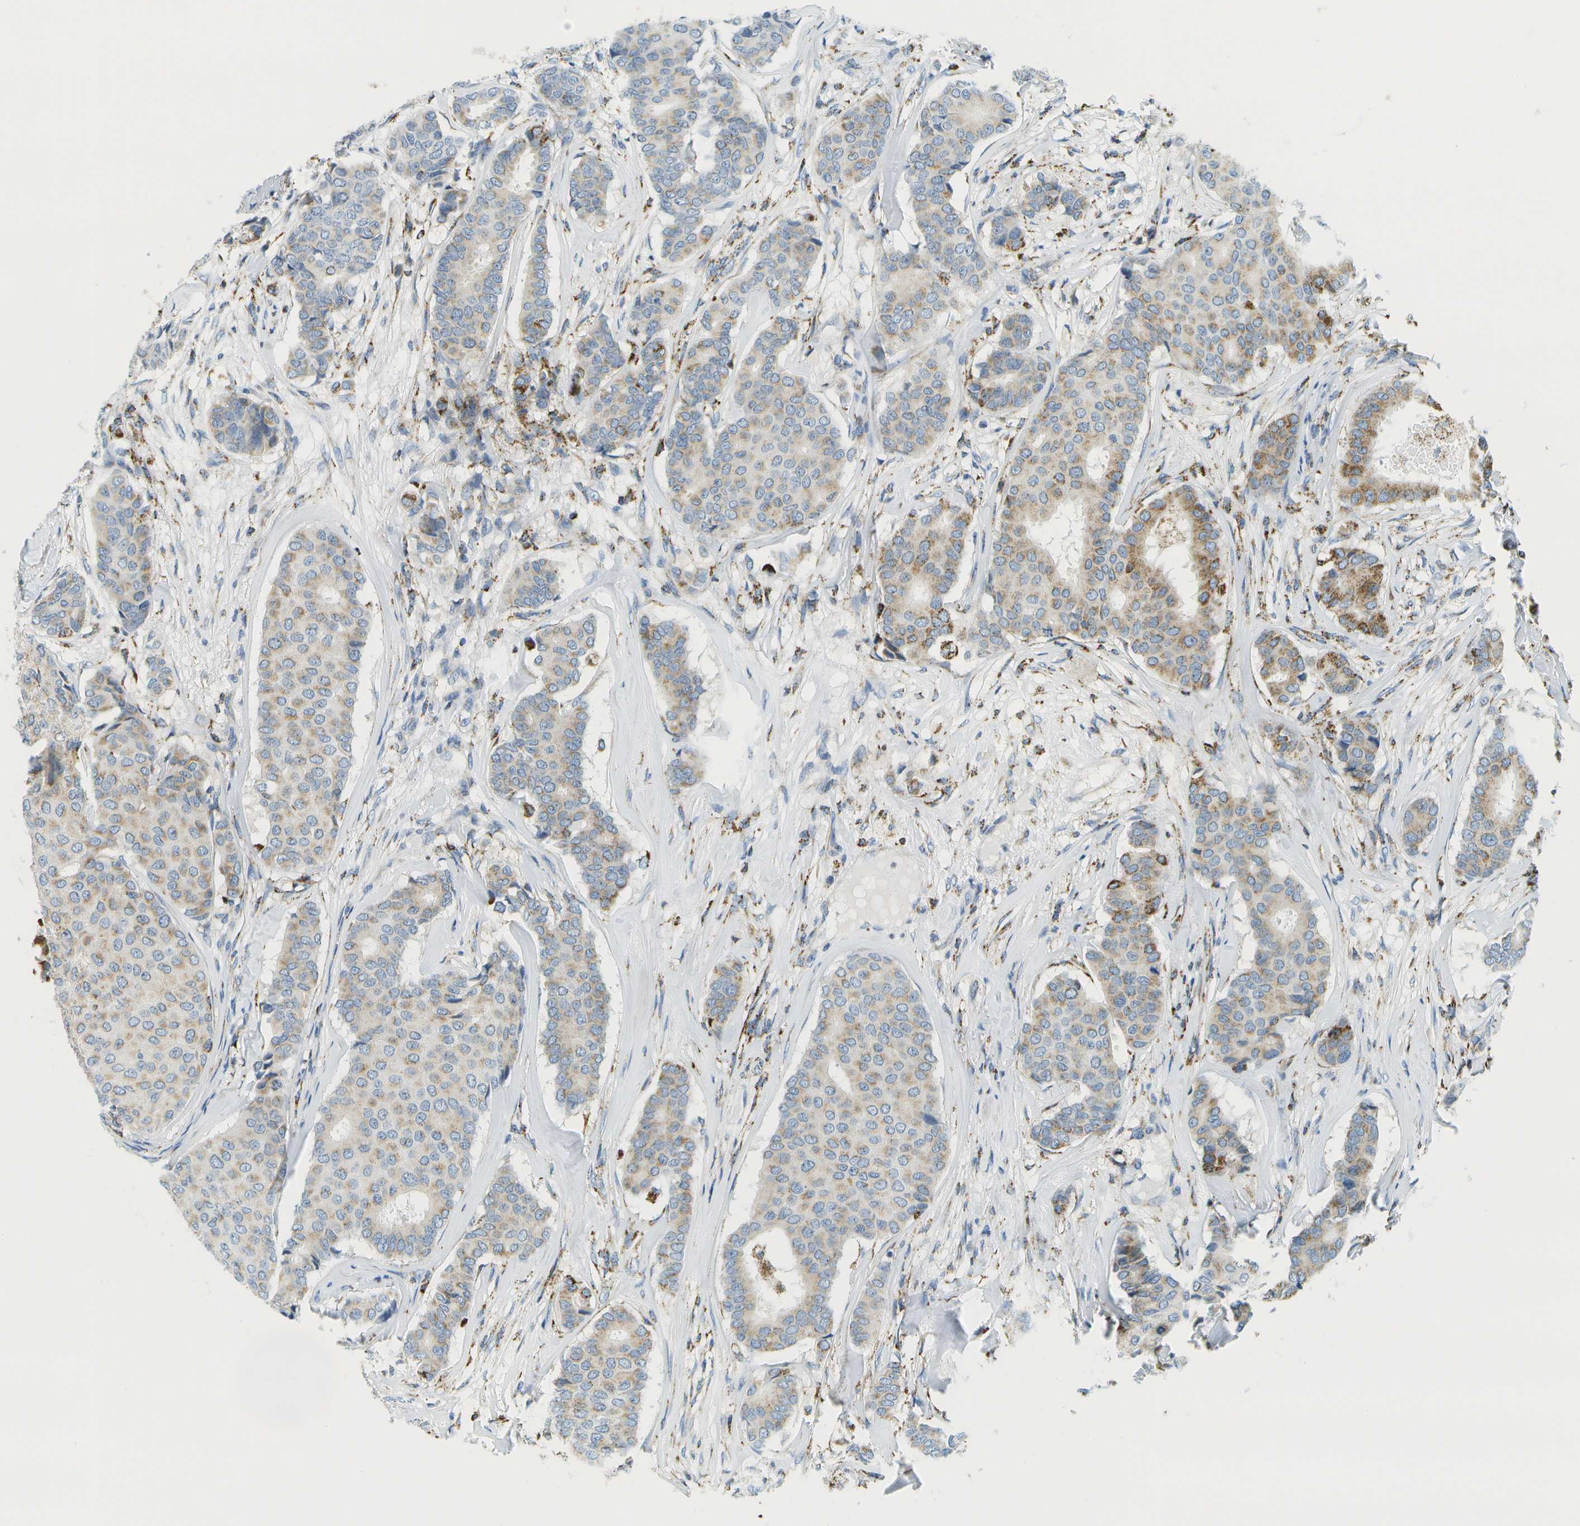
{"staining": {"intensity": "weak", "quantity": ">75%", "location": "cytoplasmic/membranous"}, "tissue": "breast cancer", "cell_type": "Tumor cells", "image_type": "cancer", "snomed": [{"axis": "morphology", "description": "Duct carcinoma"}, {"axis": "topography", "description": "Breast"}], "caption": "Protein staining reveals weak cytoplasmic/membranous staining in about >75% of tumor cells in breast cancer.", "gene": "HLCS", "patient": {"sex": "female", "age": 75}}